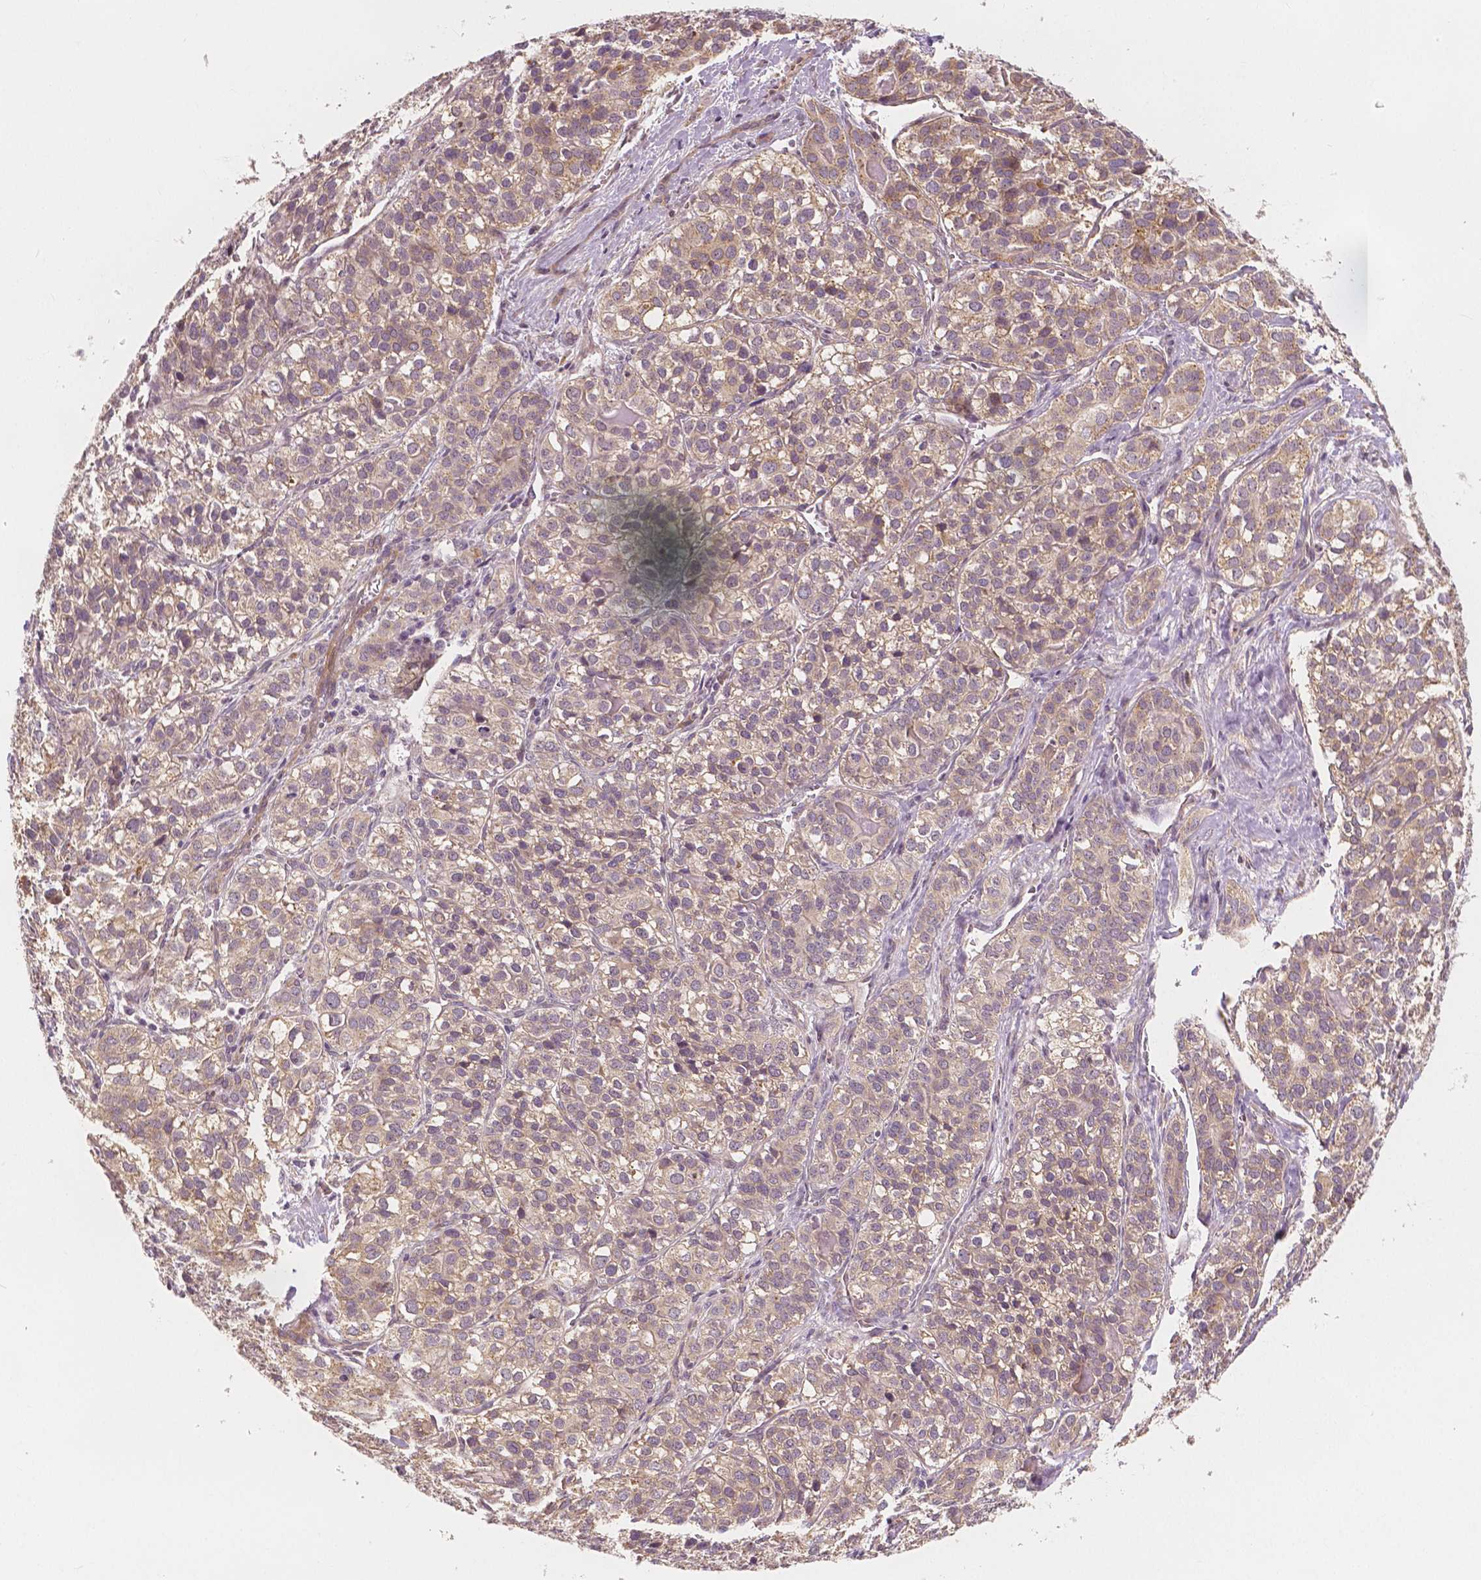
{"staining": {"intensity": "weak", "quantity": ">75%", "location": "cytoplasmic/membranous"}, "tissue": "liver cancer", "cell_type": "Tumor cells", "image_type": "cancer", "snomed": [{"axis": "morphology", "description": "Cholangiocarcinoma"}, {"axis": "topography", "description": "Liver"}], "caption": "Liver cancer (cholangiocarcinoma) stained with DAB (3,3'-diaminobenzidine) immunohistochemistry (IHC) reveals low levels of weak cytoplasmic/membranous expression in approximately >75% of tumor cells.", "gene": "SNX12", "patient": {"sex": "male", "age": 56}}